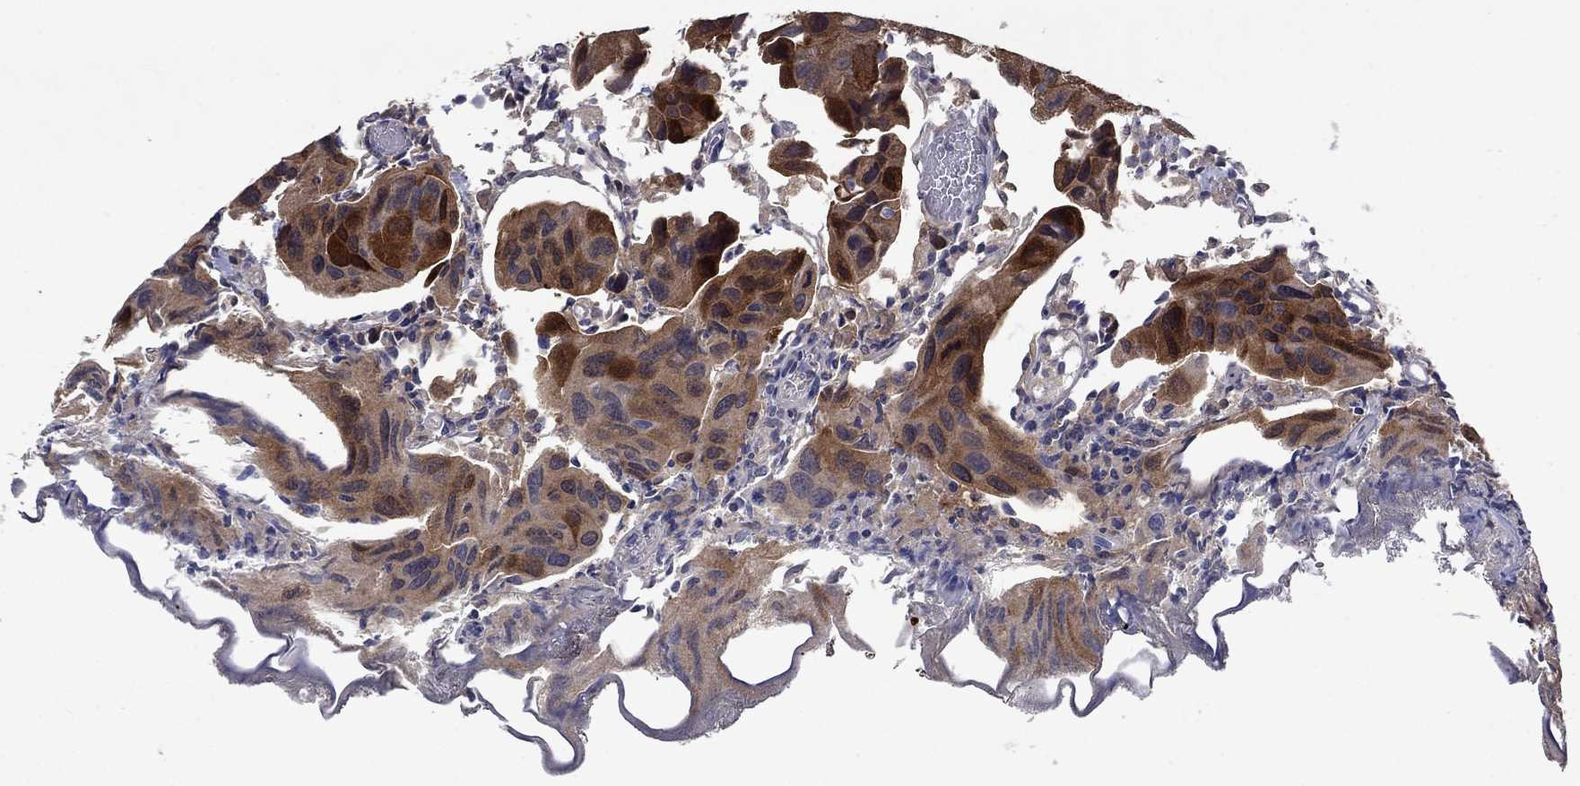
{"staining": {"intensity": "strong", "quantity": "25%-75%", "location": "cytoplasmic/membranous"}, "tissue": "urothelial cancer", "cell_type": "Tumor cells", "image_type": "cancer", "snomed": [{"axis": "morphology", "description": "Urothelial carcinoma, High grade"}, {"axis": "topography", "description": "Urinary bladder"}], "caption": "IHC staining of urothelial cancer, which exhibits high levels of strong cytoplasmic/membranous staining in about 25%-75% of tumor cells indicating strong cytoplasmic/membranous protein staining. The staining was performed using DAB (3,3'-diaminobenzidine) (brown) for protein detection and nuclei were counterstained in hematoxylin (blue).", "gene": "CBR1", "patient": {"sex": "male", "age": 79}}